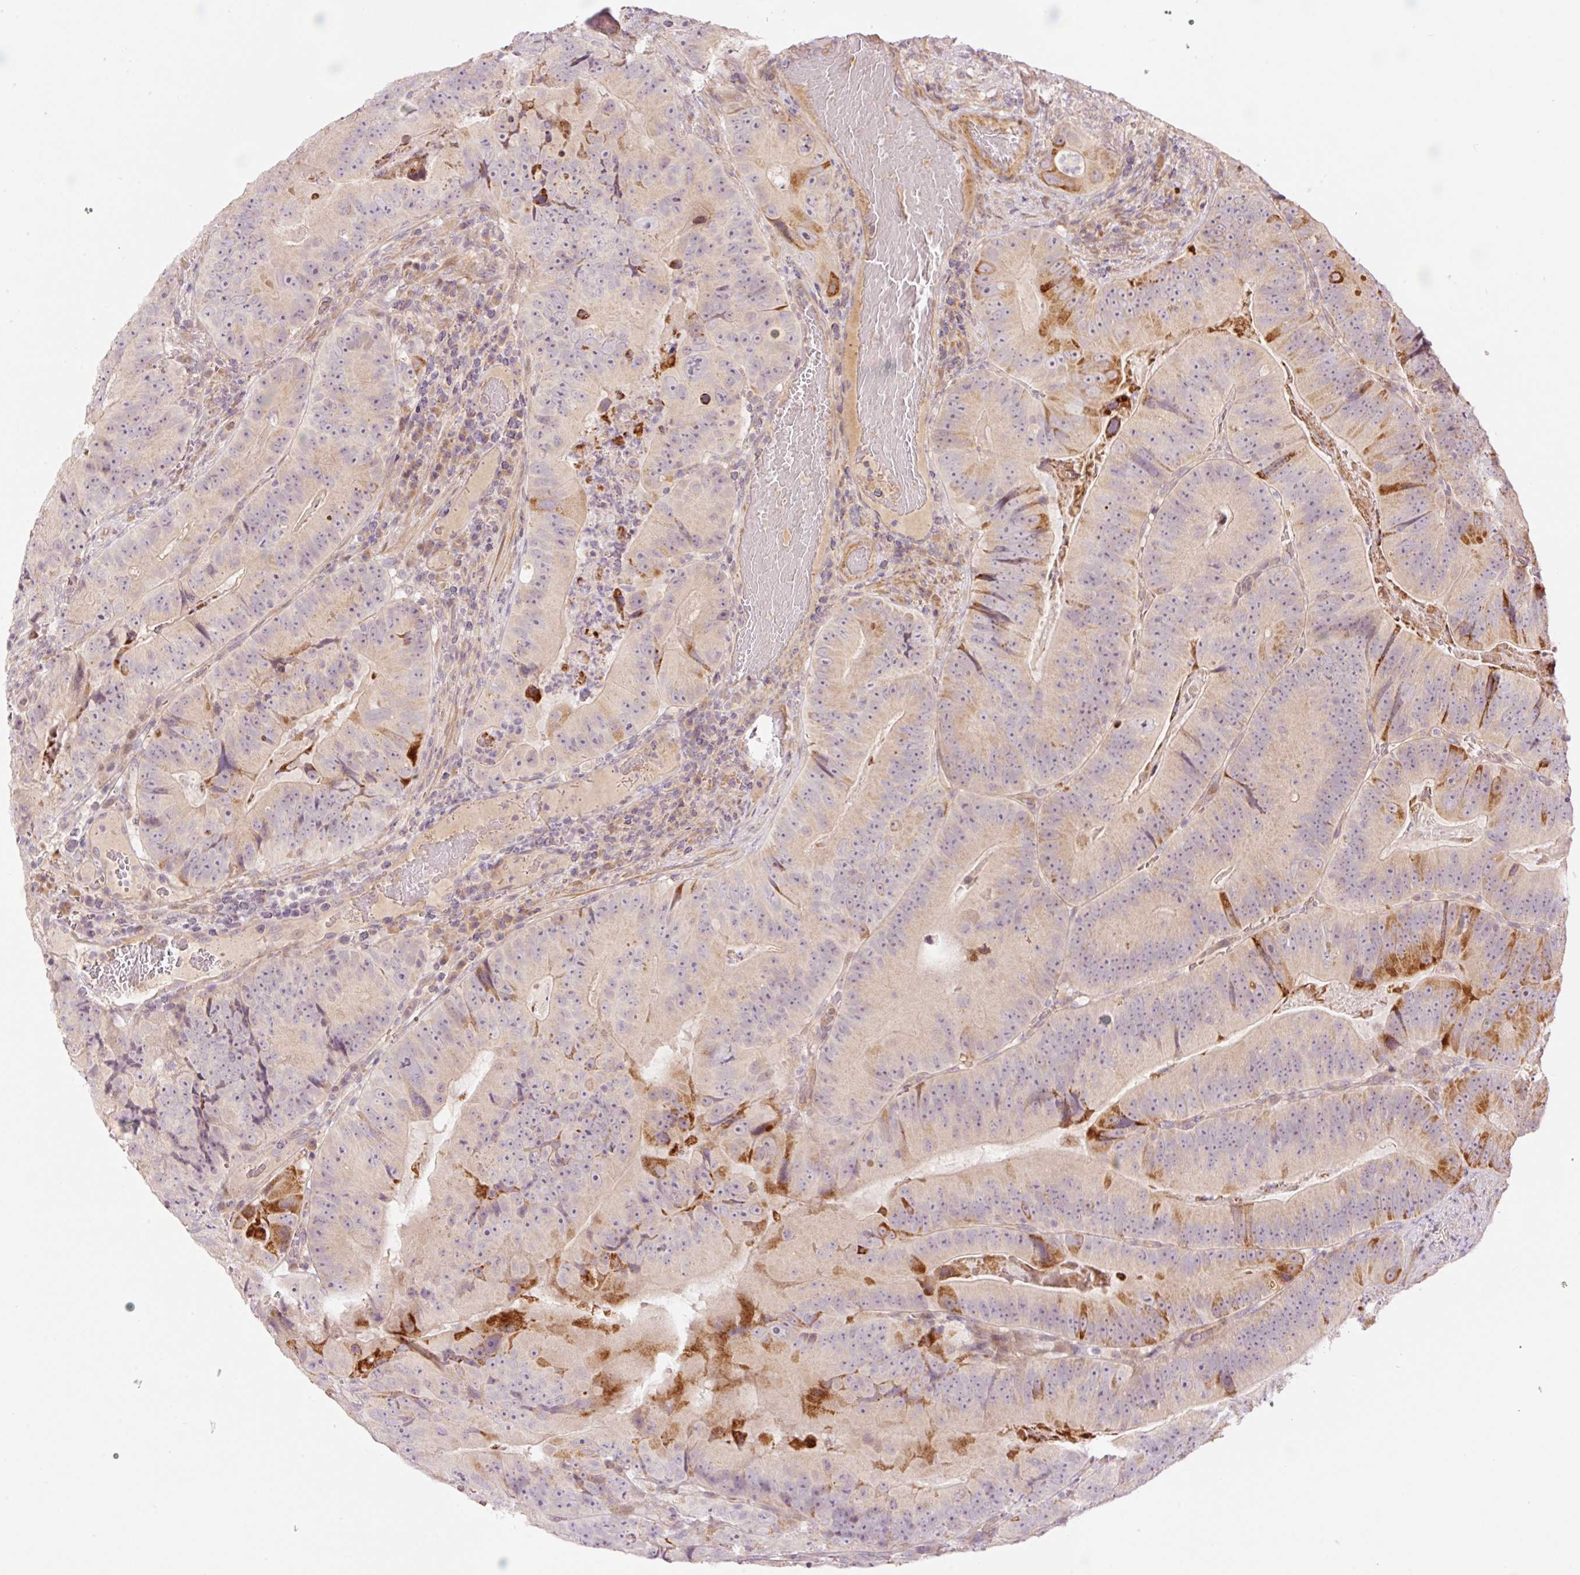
{"staining": {"intensity": "moderate", "quantity": "<25%", "location": "cytoplasmic/membranous"}, "tissue": "colorectal cancer", "cell_type": "Tumor cells", "image_type": "cancer", "snomed": [{"axis": "morphology", "description": "Adenocarcinoma, NOS"}, {"axis": "topography", "description": "Colon"}], "caption": "High-magnification brightfield microscopy of colorectal adenocarcinoma stained with DAB (brown) and counterstained with hematoxylin (blue). tumor cells exhibit moderate cytoplasmic/membranous expression is appreciated in about<25% of cells. The protein is shown in brown color, while the nuclei are stained blue.", "gene": "SLC29A3", "patient": {"sex": "female", "age": 86}}